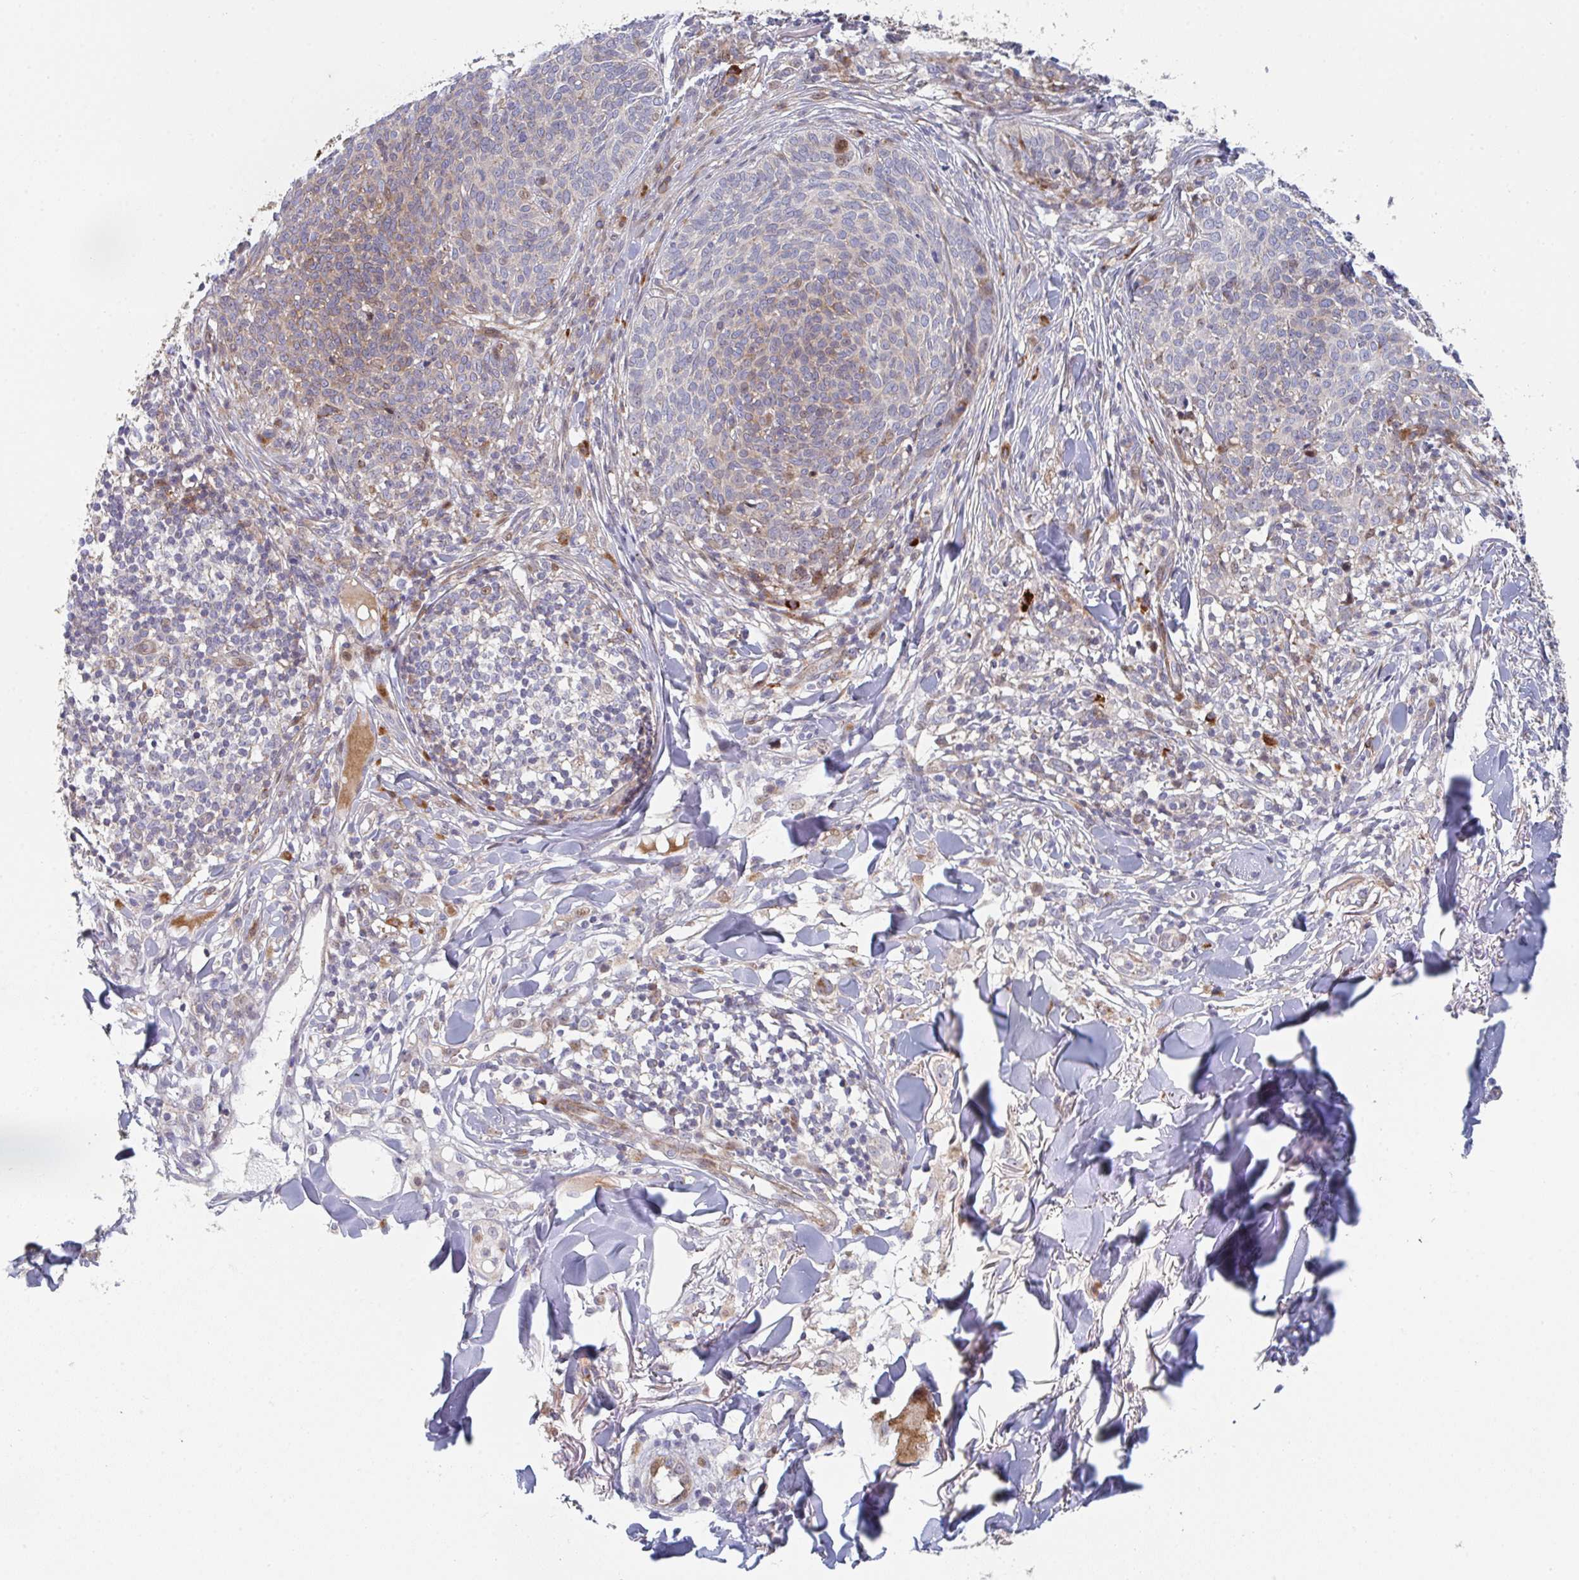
{"staining": {"intensity": "weak", "quantity": "<25%", "location": "cytoplasmic/membranous,nuclear"}, "tissue": "skin cancer", "cell_type": "Tumor cells", "image_type": "cancer", "snomed": [{"axis": "morphology", "description": "Basal cell carcinoma"}, {"axis": "topography", "description": "Skin"}, {"axis": "topography", "description": "Skin of face"}], "caption": "Skin cancer (basal cell carcinoma) stained for a protein using immunohistochemistry (IHC) displays no staining tumor cells.", "gene": "ZNF644", "patient": {"sex": "male", "age": 56}}